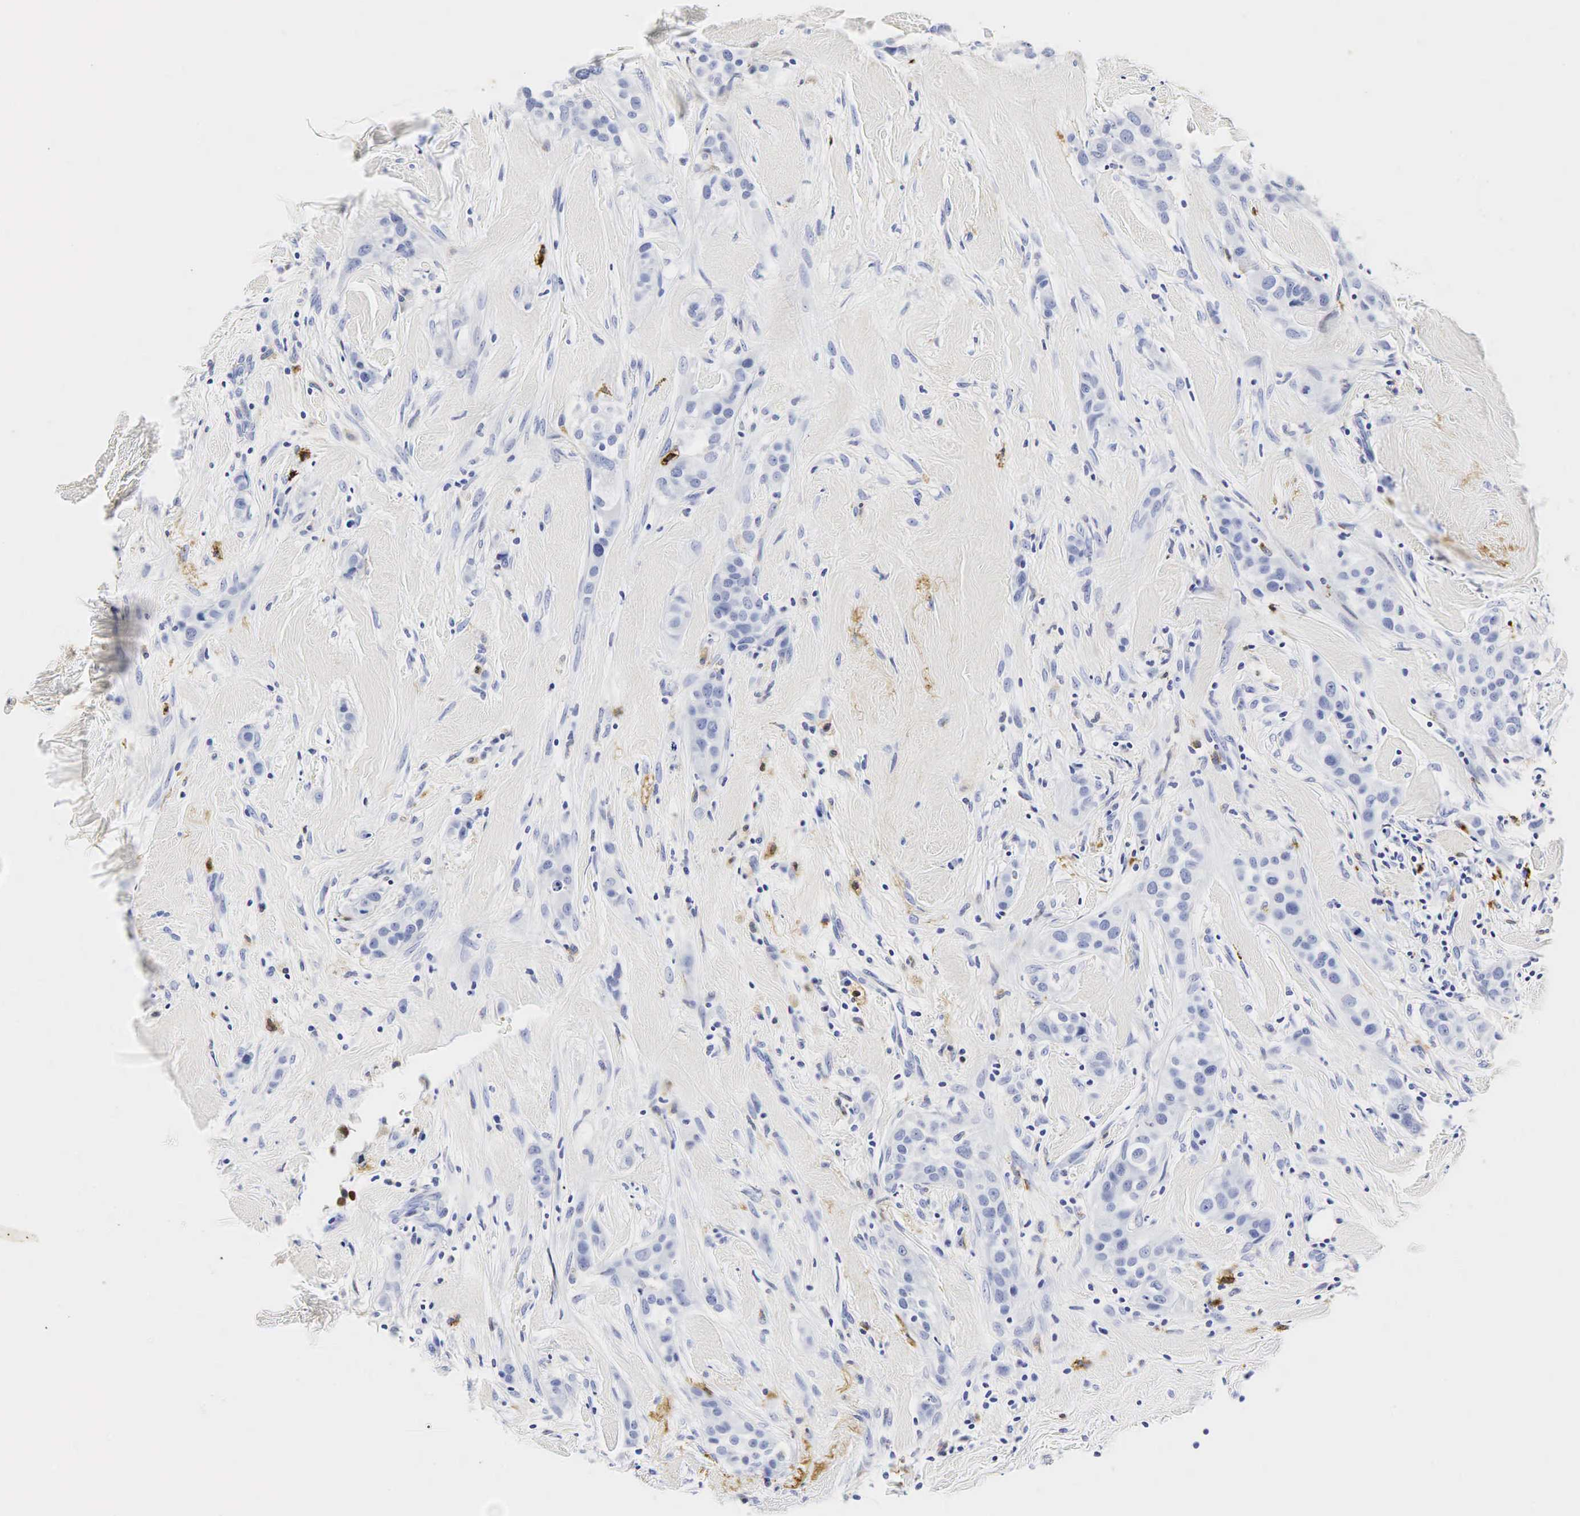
{"staining": {"intensity": "negative", "quantity": "none", "location": "none"}, "tissue": "breast cancer", "cell_type": "Tumor cells", "image_type": "cancer", "snomed": [{"axis": "morphology", "description": "Duct carcinoma"}, {"axis": "topography", "description": "Breast"}], "caption": "The immunohistochemistry (IHC) histopathology image has no significant staining in tumor cells of intraductal carcinoma (breast) tissue.", "gene": "LYZ", "patient": {"sex": "female", "age": 45}}